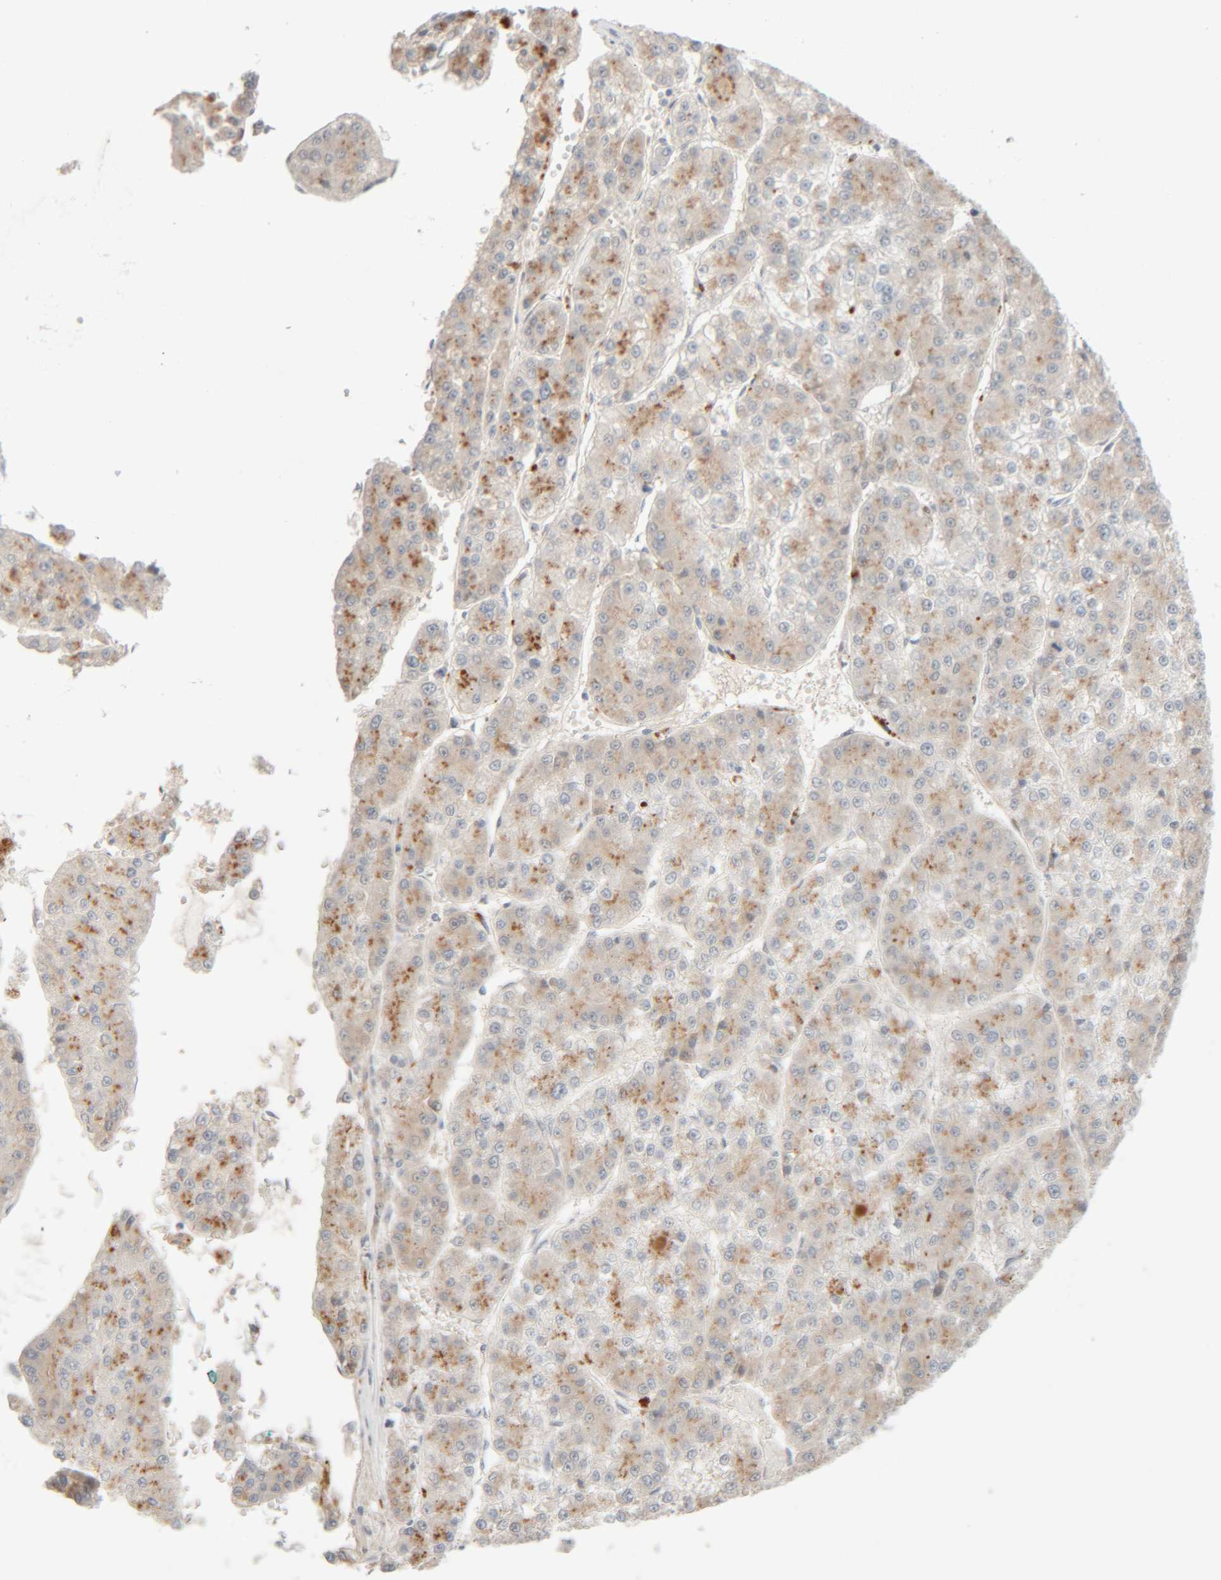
{"staining": {"intensity": "moderate", "quantity": "25%-75%", "location": "cytoplasmic/membranous"}, "tissue": "liver cancer", "cell_type": "Tumor cells", "image_type": "cancer", "snomed": [{"axis": "morphology", "description": "Carcinoma, Hepatocellular, NOS"}, {"axis": "topography", "description": "Liver"}], "caption": "High-power microscopy captured an immunohistochemistry image of liver hepatocellular carcinoma, revealing moderate cytoplasmic/membranous expression in about 25%-75% of tumor cells.", "gene": "CHKA", "patient": {"sex": "female", "age": 73}}